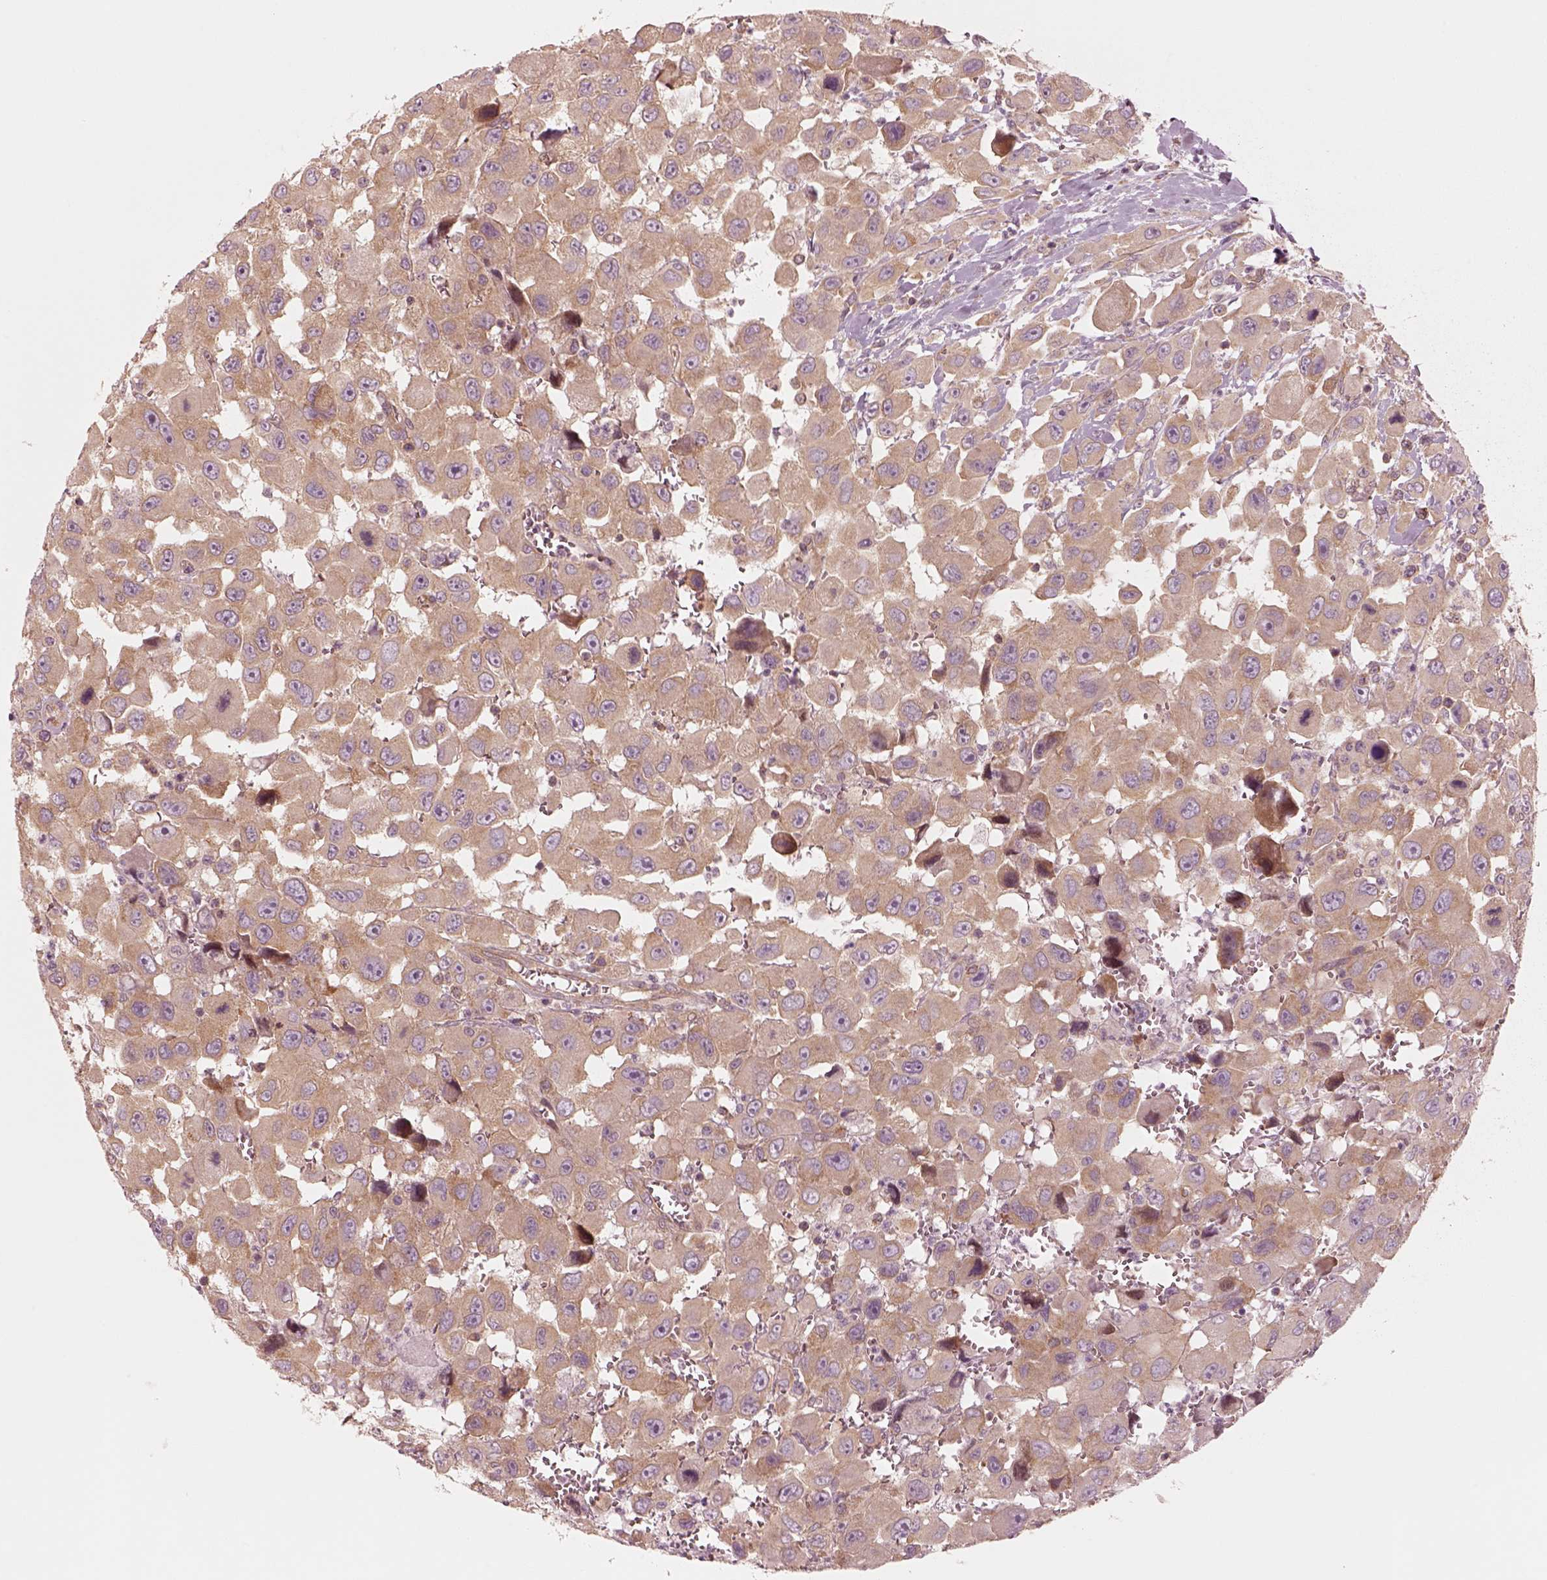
{"staining": {"intensity": "moderate", "quantity": ">75%", "location": "cytoplasmic/membranous"}, "tissue": "head and neck cancer", "cell_type": "Tumor cells", "image_type": "cancer", "snomed": [{"axis": "morphology", "description": "Squamous cell carcinoma, NOS"}, {"axis": "morphology", "description": "Squamous cell carcinoma, metastatic, NOS"}, {"axis": "topography", "description": "Oral tissue"}, {"axis": "topography", "description": "Head-Neck"}], "caption": "High-power microscopy captured an IHC micrograph of head and neck cancer (metastatic squamous cell carcinoma), revealing moderate cytoplasmic/membranous staining in approximately >75% of tumor cells. The staining is performed using DAB brown chromogen to label protein expression. The nuclei are counter-stained blue using hematoxylin.", "gene": "CNOT2", "patient": {"sex": "female", "age": 85}}